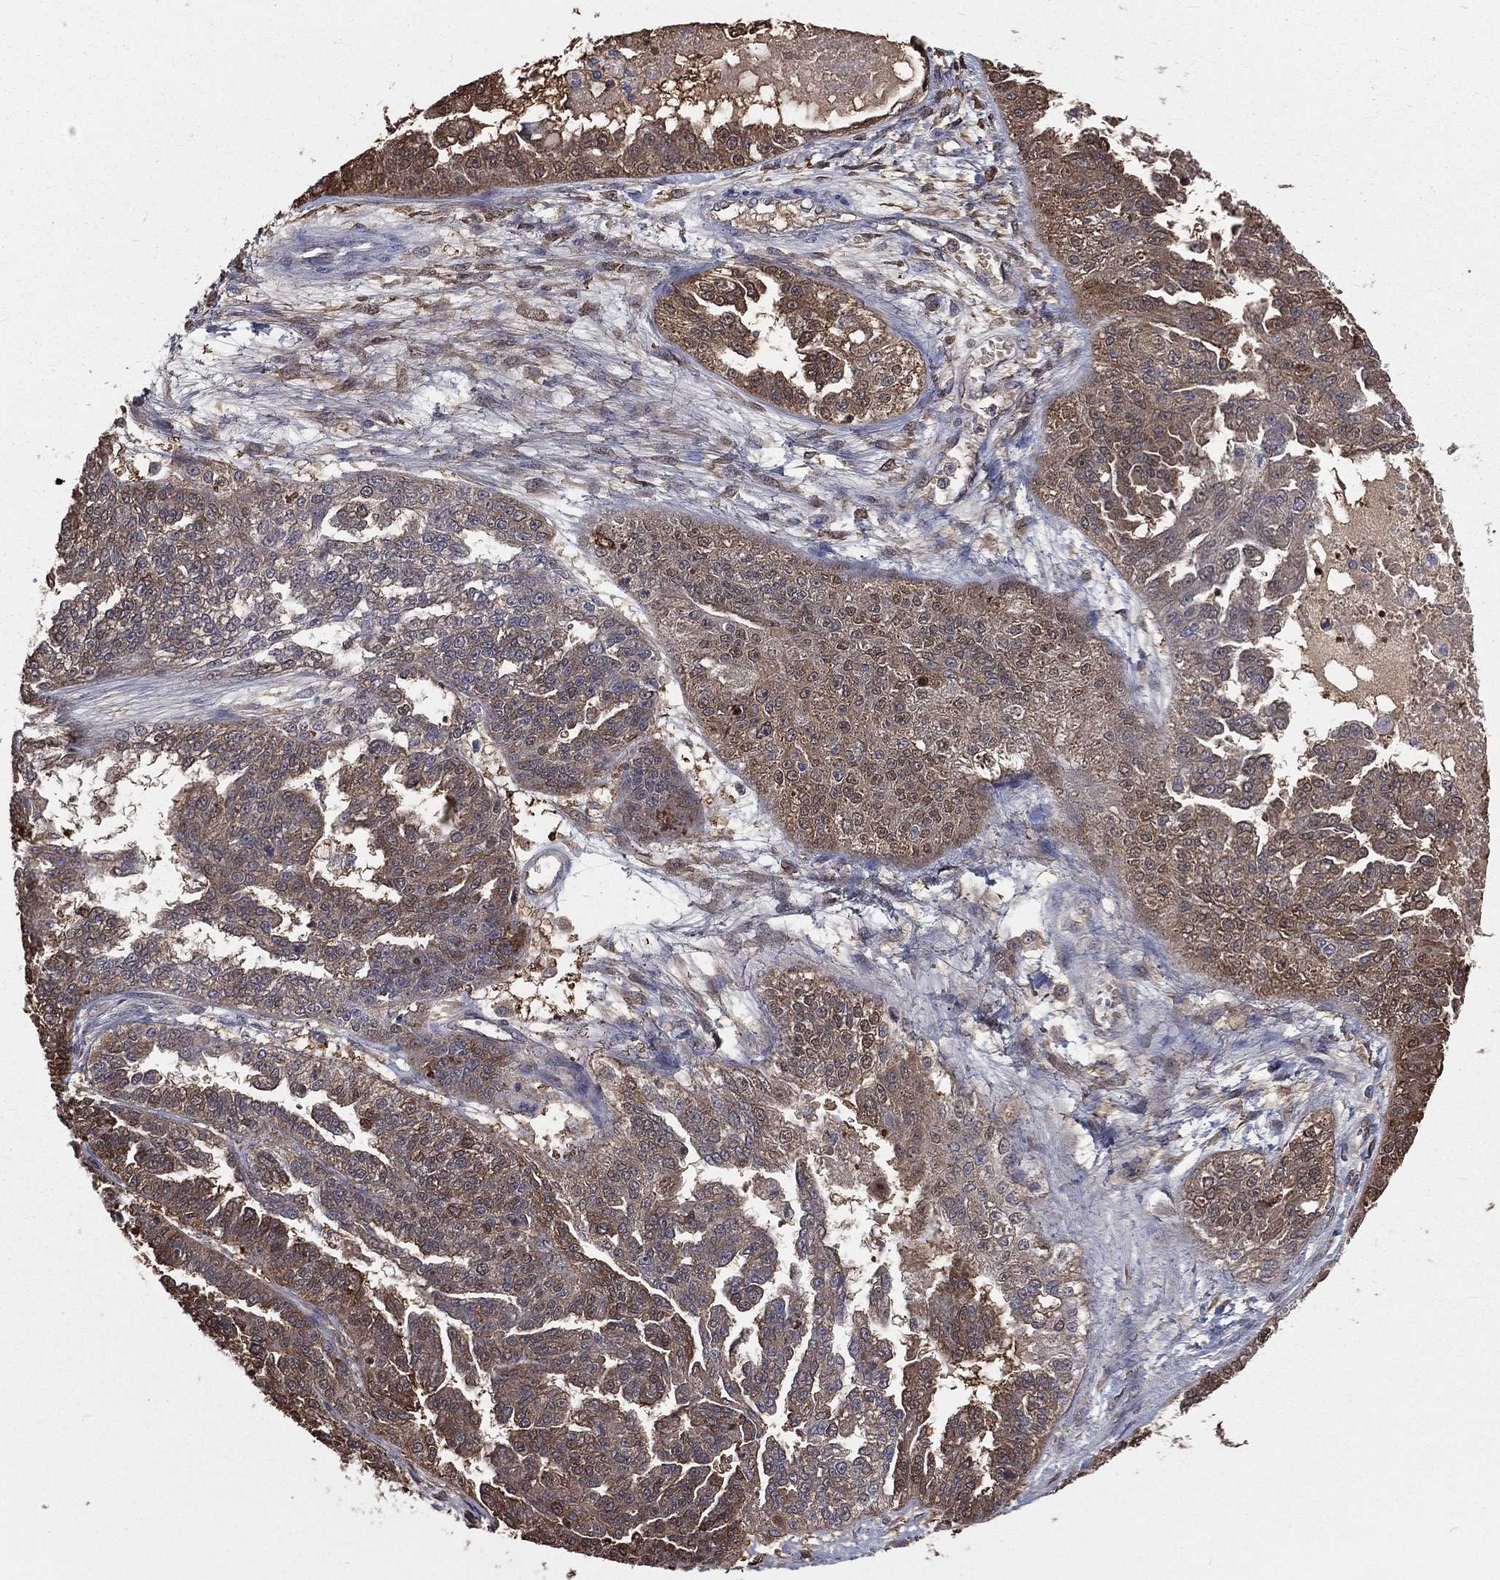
{"staining": {"intensity": "weak", "quantity": ">75%", "location": "cytoplasmic/membranous"}, "tissue": "ovarian cancer", "cell_type": "Tumor cells", "image_type": "cancer", "snomed": [{"axis": "morphology", "description": "Cystadenocarcinoma, serous, NOS"}, {"axis": "topography", "description": "Ovary"}], "caption": "A low amount of weak cytoplasmic/membranous staining is identified in about >75% of tumor cells in serous cystadenocarcinoma (ovarian) tissue.", "gene": "TBC1D2", "patient": {"sex": "female", "age": 58}}